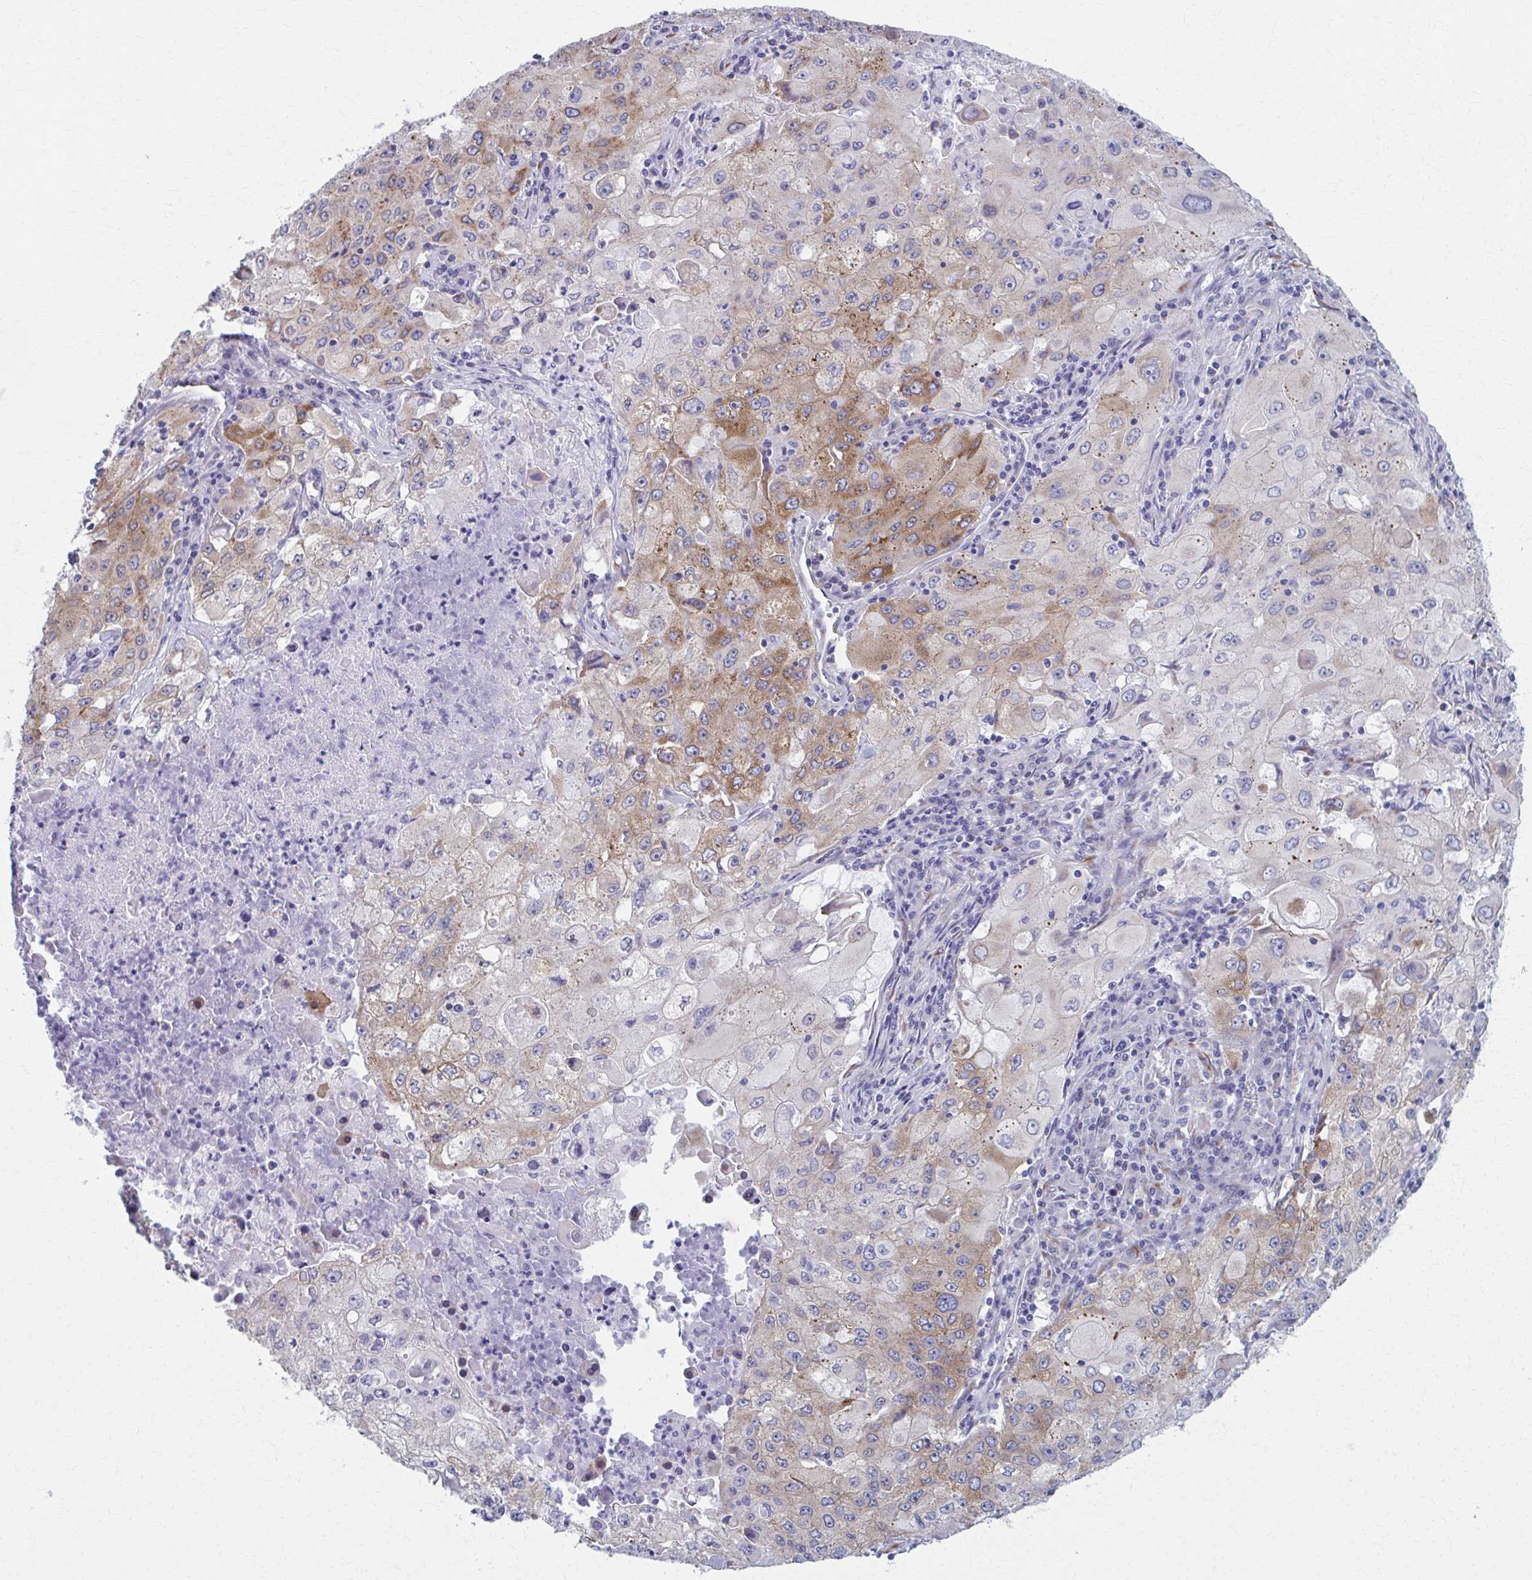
{"staining": {"intensity": "moderate", "quantity": "25%-75%", "location": "cytoplasmic/membranous"}, "tissue": "lung cancer", "cell_type": "Tumor cells", "image_type": "cancer", "snomed": [{"axis": "morphology", "description": "Squamous cell carcinoma, NOS"}, {"axis": "topography", "description": "Lung"}], "caption": "This histopathology image exhibits IHC staining of human squamous cell carcinoma (lung), with medium moderate cytoplasmic/membranous staining in approximately 25%-75% of tumor cells.", "gene": "SPATS2L", "patient": {"sex": "male", "age": 63}}